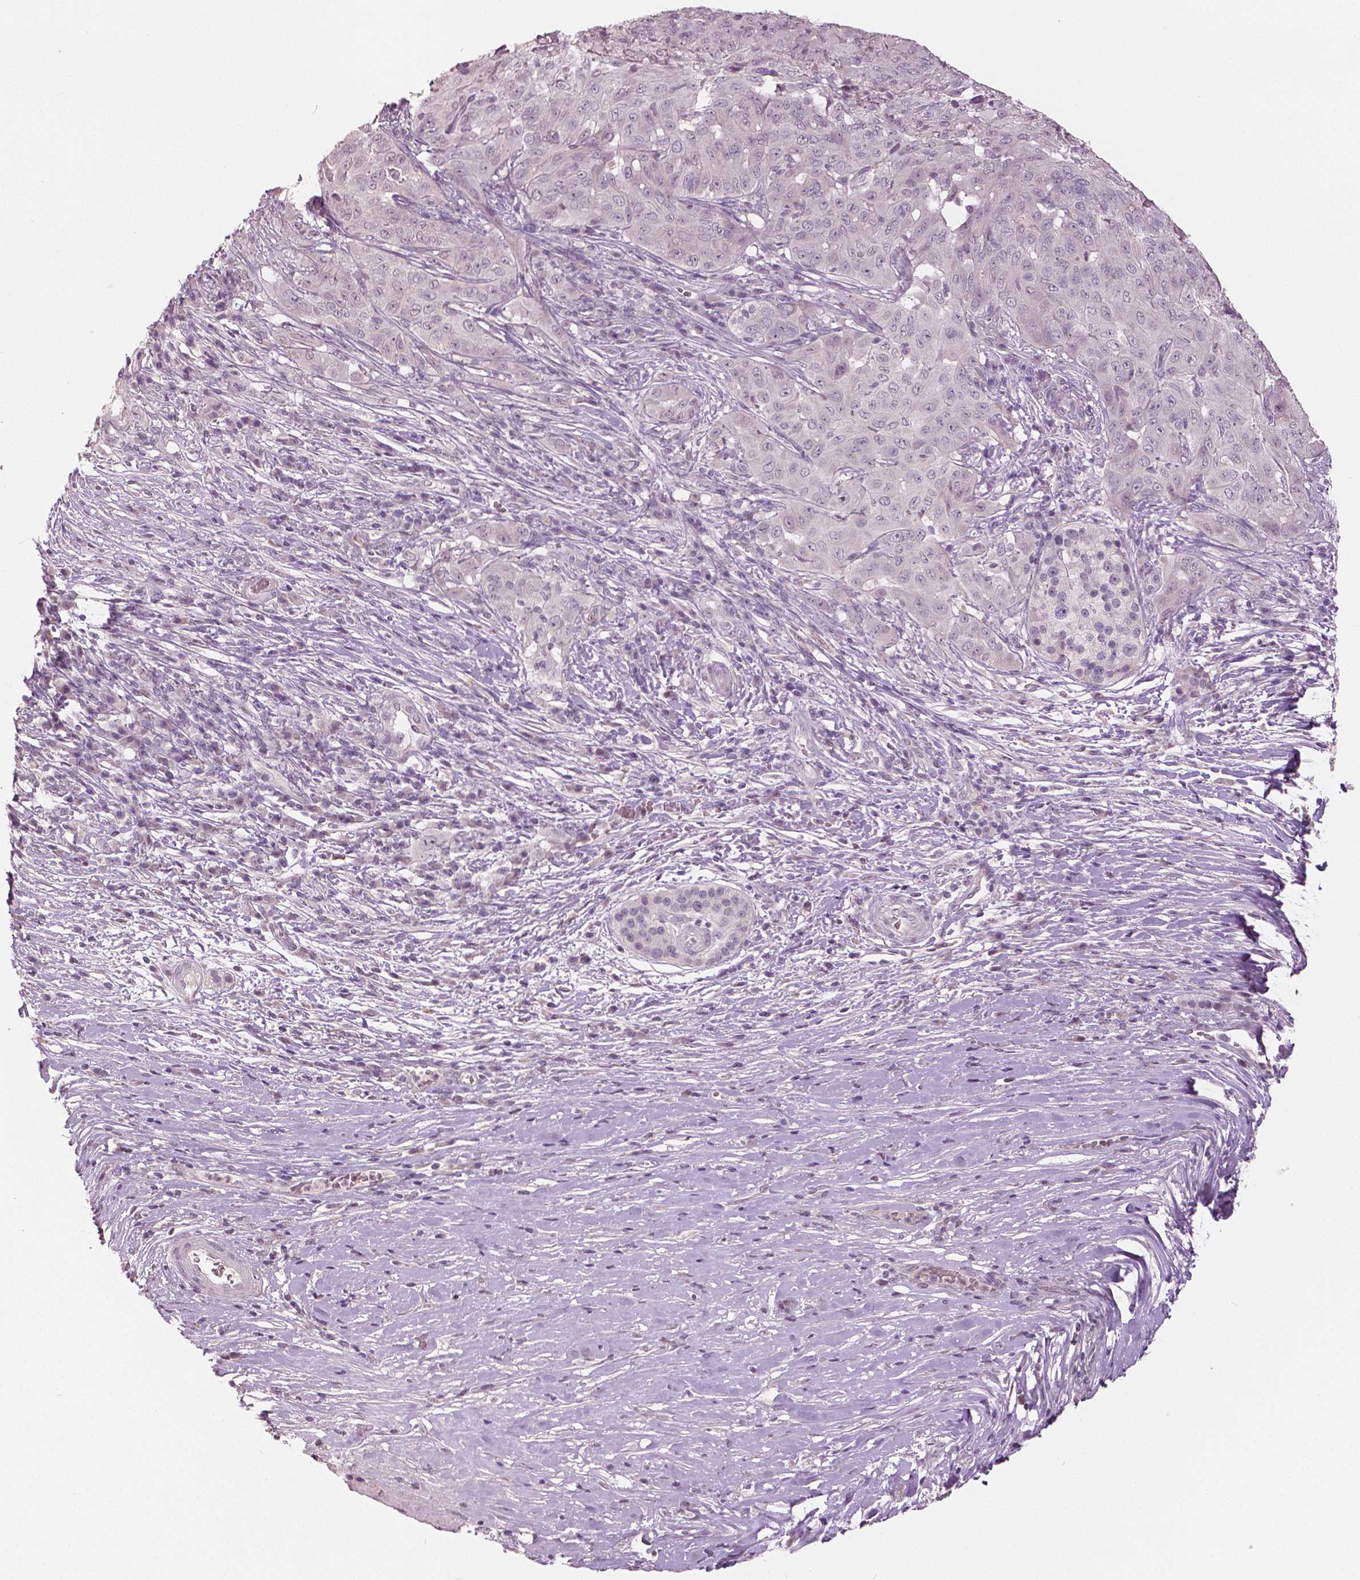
{"staining": {"intensity": "negative", "quantity": "none", "location": "none"}, "tissue": "pancreatic cancer", "cell_type": "Tumor cells", "image_type": "cancer", "snomed": [{"axis": "morphology", "description": "Adenocarcinoma, NOS"}, {"axis": "topography", "description": "Pancreas"}], "caption": "There is no significant positivity in tumor cells of pancreatic cancer (adenocarcinoma).", "gene": "NANOG", "patient": {"sex": "male", "age": 63}}